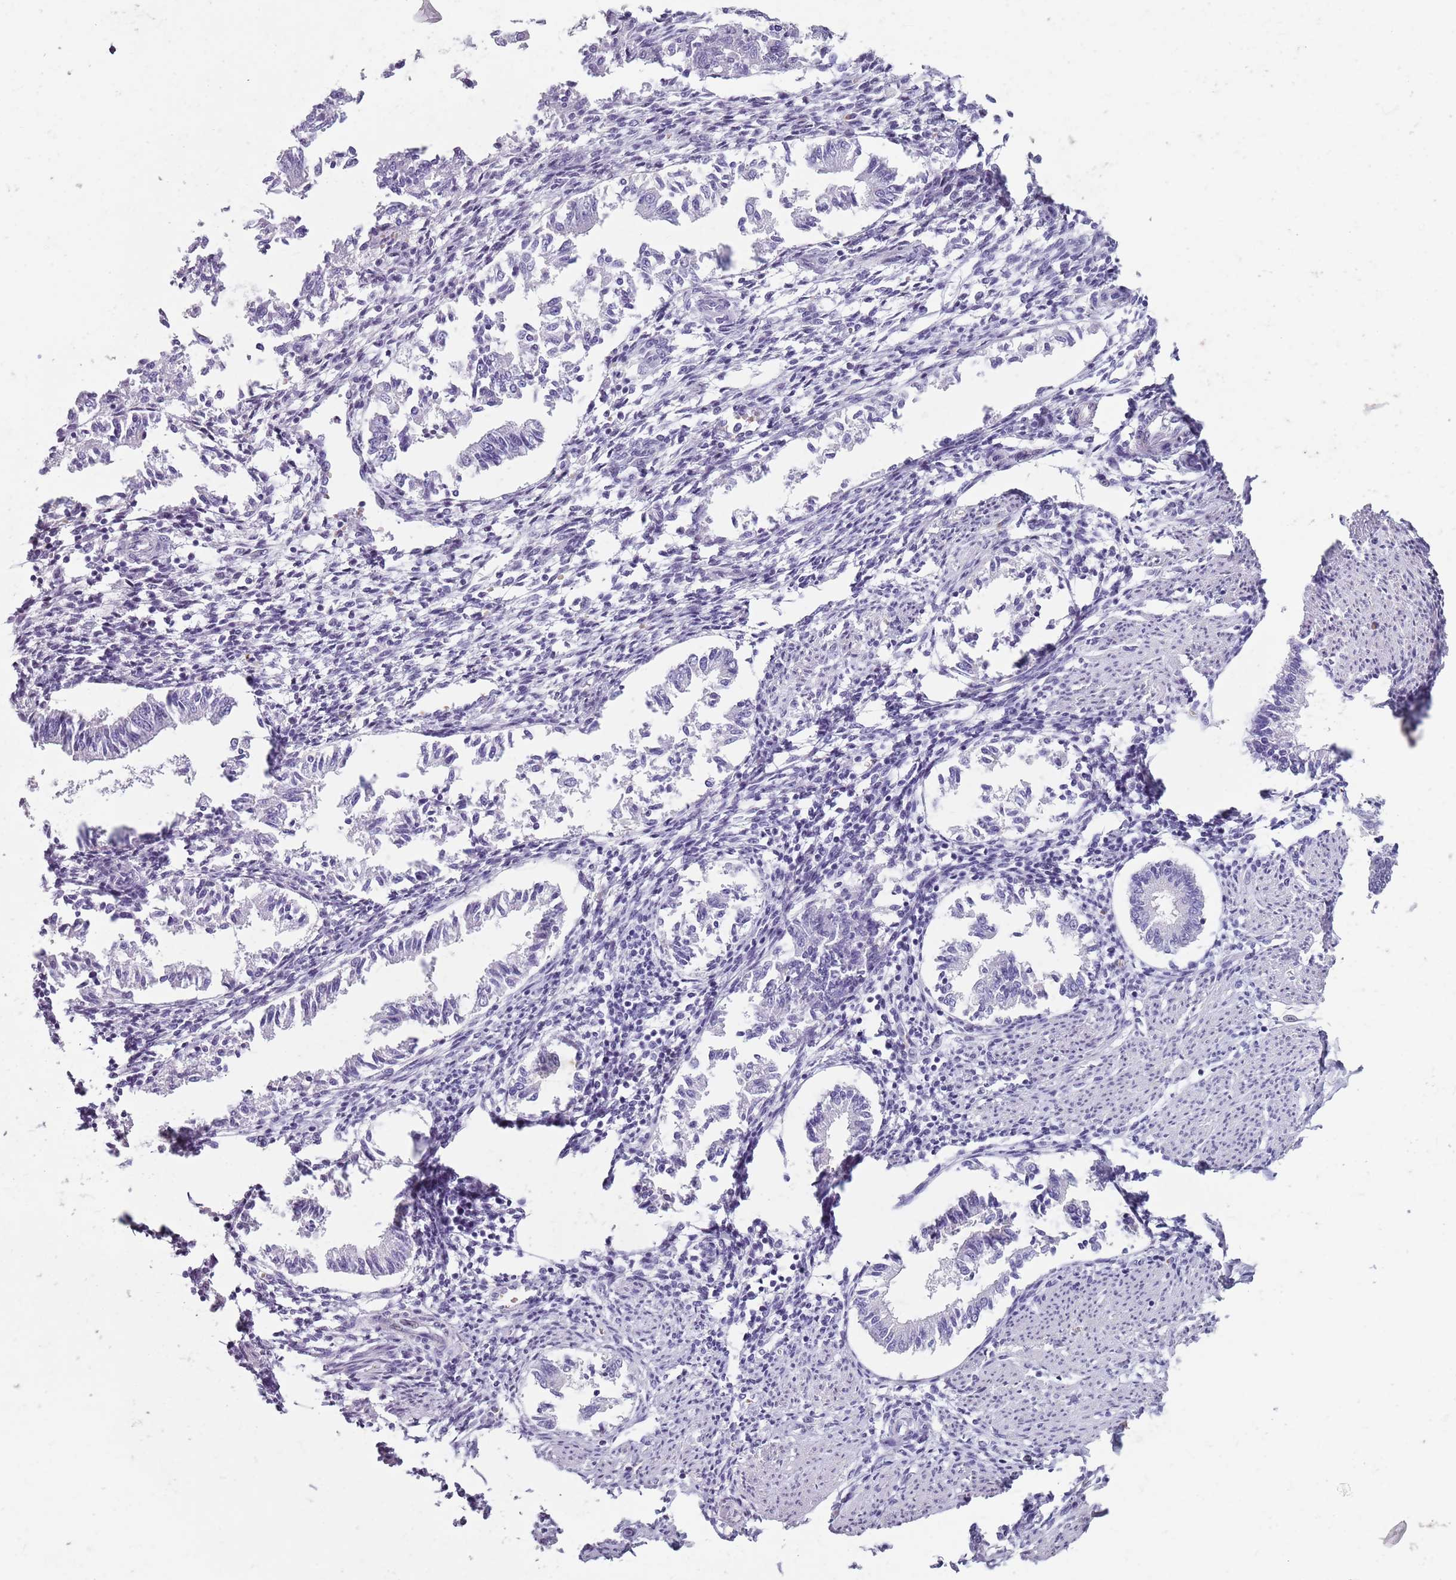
{"staining": {"intensity": "negative", "quantity": "none", "location": "none"}, "tissue": "endometrium", "cell_type": "Cells in endometrial stroma", "image_type": "normal", "snomed": [{"axis": "morphology", "description": "Normal tissue, NOS"}, {"axis": "topography", "description": "Uterus"}, {"axis": "topography", "description": "Endometrium"}], "caption": "Image shows no protein positivity in cells in endometrial stroma of benign endometrium.", "gene": "SPESP1", "patient": {"sex": "female", "age": 48}}